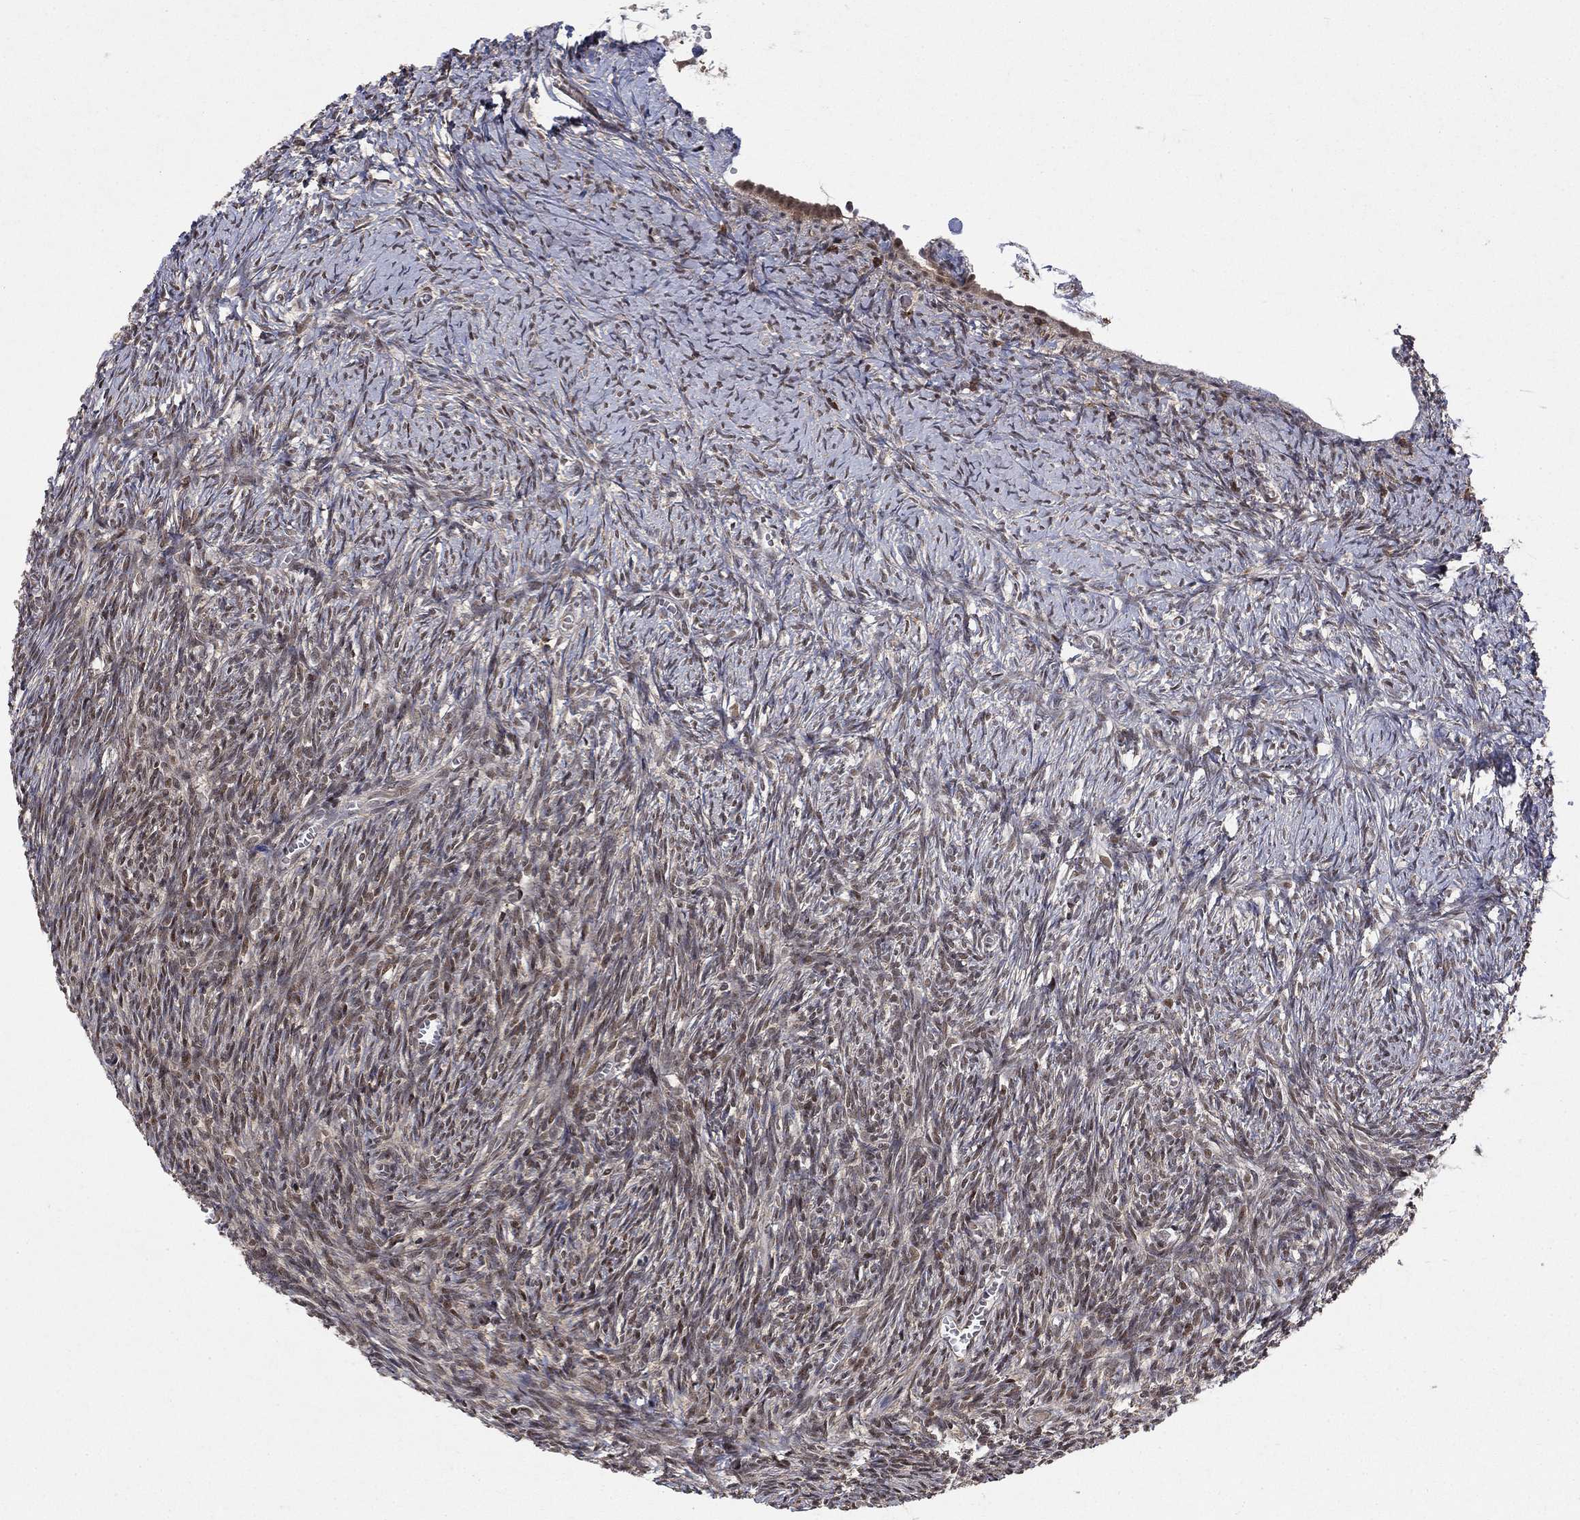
{"staining": {"intensity": "moderate", "quantity": ">75%", "location": "cytoplasmic/membranous,nuclear"}, "tissue": "ovary", "cell_type": "Follicle cells", "image_type": "normal", "snomed": [{"axis": "morphology", "description": "Normal tissue, NOS"}, {"axis": "topography", "description": "Ovary"}], "caption": "Brown immunohistochemical staining in normal ovary reveals moderate cytoplasmic/membranous,nuclear positivity in about >75% of follicle cells. (Brightfield microscopy of DAB IHC at high magnification).", "gene": "CCDC66", "patient": {"sex": "female", "age": 43}}